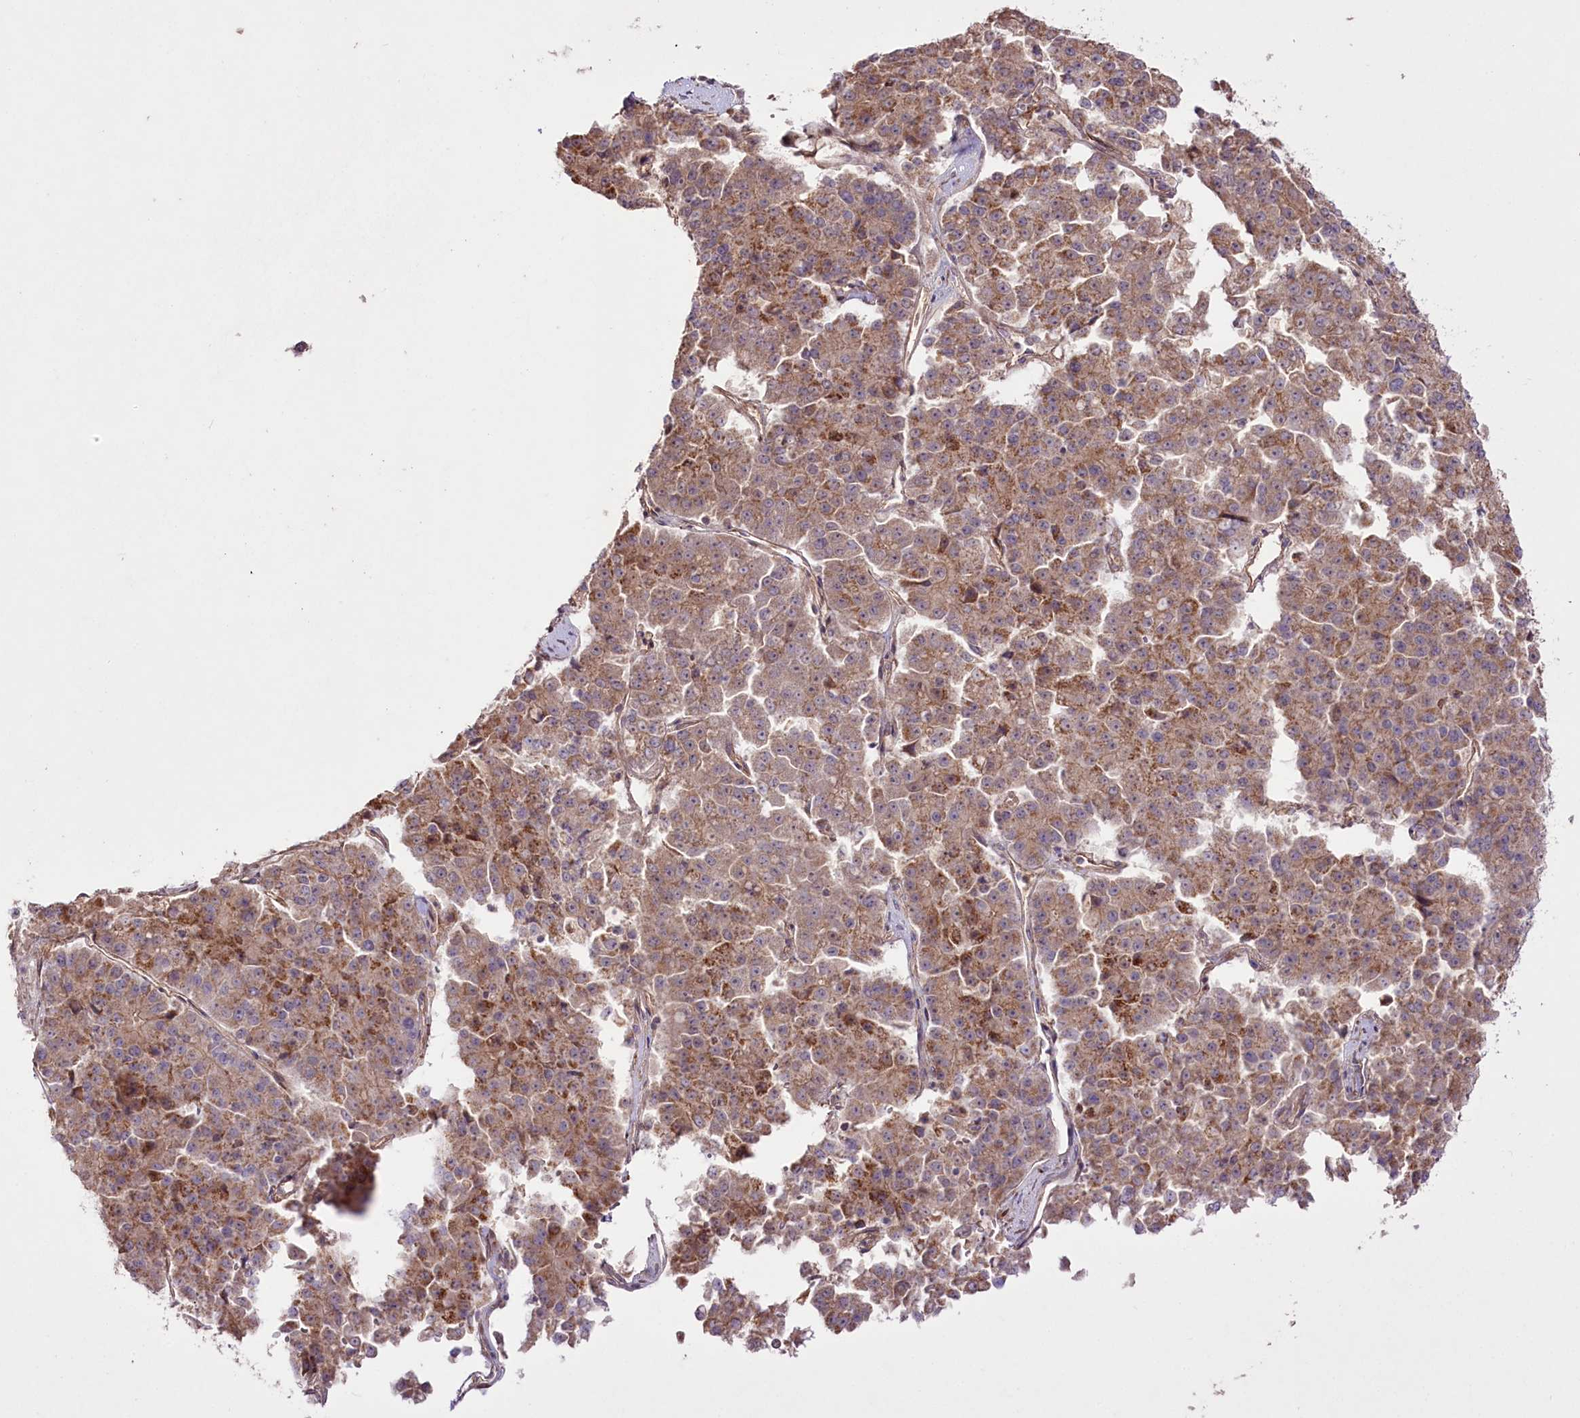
{"staining": {"intensity": "moderate", "quantity": ">75%", "location": "cytoplasmic/membranous"}, "tissue": "pancreatic cancer", "cell_type": "Tumor cells", "image_type": "cancer", "snomed": [{"axis": "morphology", "description": "Adenocarcinoma, NOS"}, {"axis": "topography", "description": "Pancreas"}], "caption": "Brown immunohistochemical staining in adenocarcinoma (pancreatic) shows moderate cytoplasmic/membranous staining in approximately >75% of tumor cells. (DAB IHC, brown staining for protein, blue staining for nuclei).", "gene": "REXO2", "patient": {"sex": "male", "age": 50}}